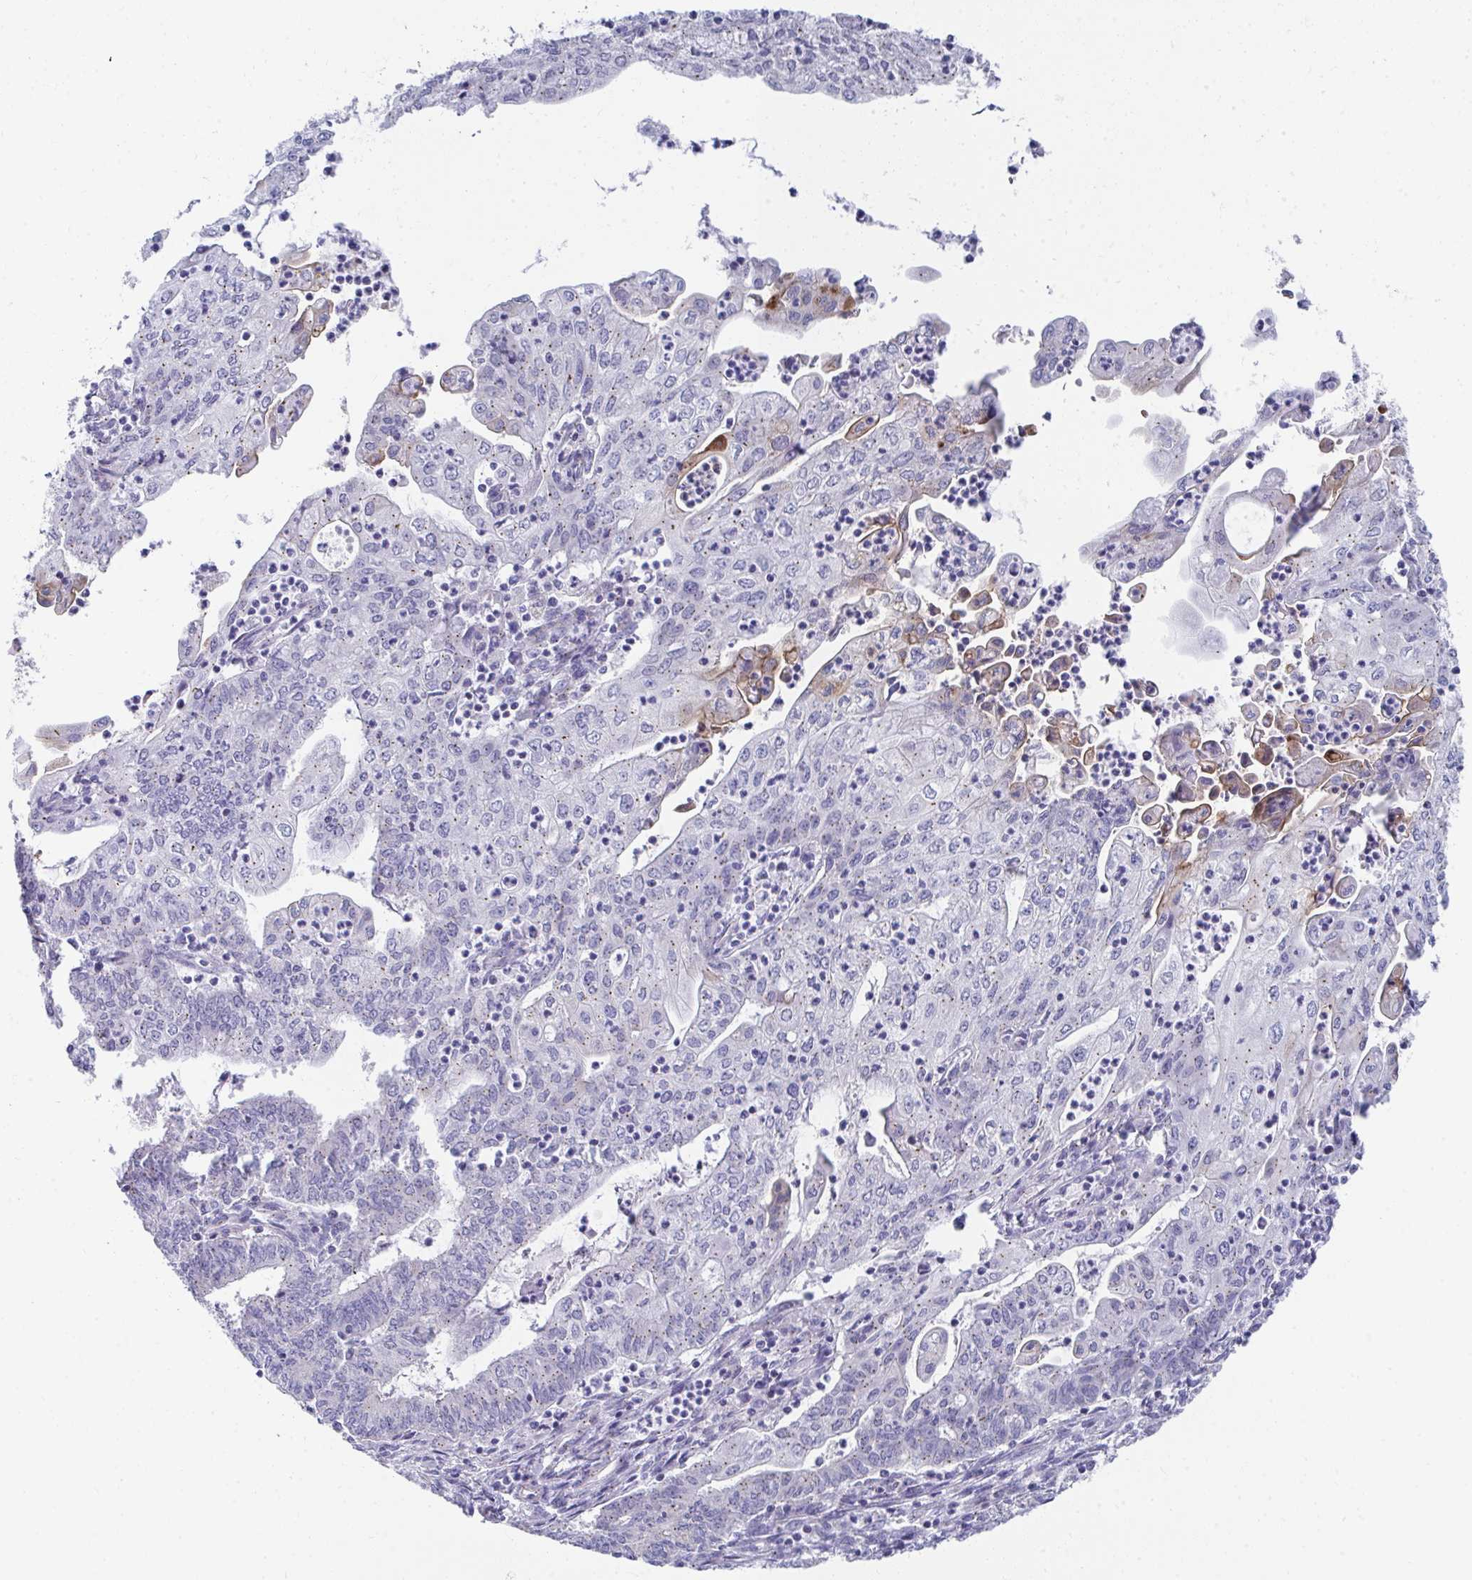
{"staining": {"intensity": "negative", "quantity": "none", "location": "none"}, "tissue": "endometrial cancer", "cell_type": "Tumor cells", "image_type": "cancer", "snomed": [{"axis": "morphology", "description": "Adenocarcinoma, NOS"}, {"axis": "topography", "description": "Endometrium"}], "caption": "High power microscopy histopathology image of an immunohistochemistry (IHC) histopathology image of adenocarcinoma (endometrial), revealing no significant staining in tumor cells.", "gene": "TMPRSS2", "patient": {"sex": "female", "age": 61}}